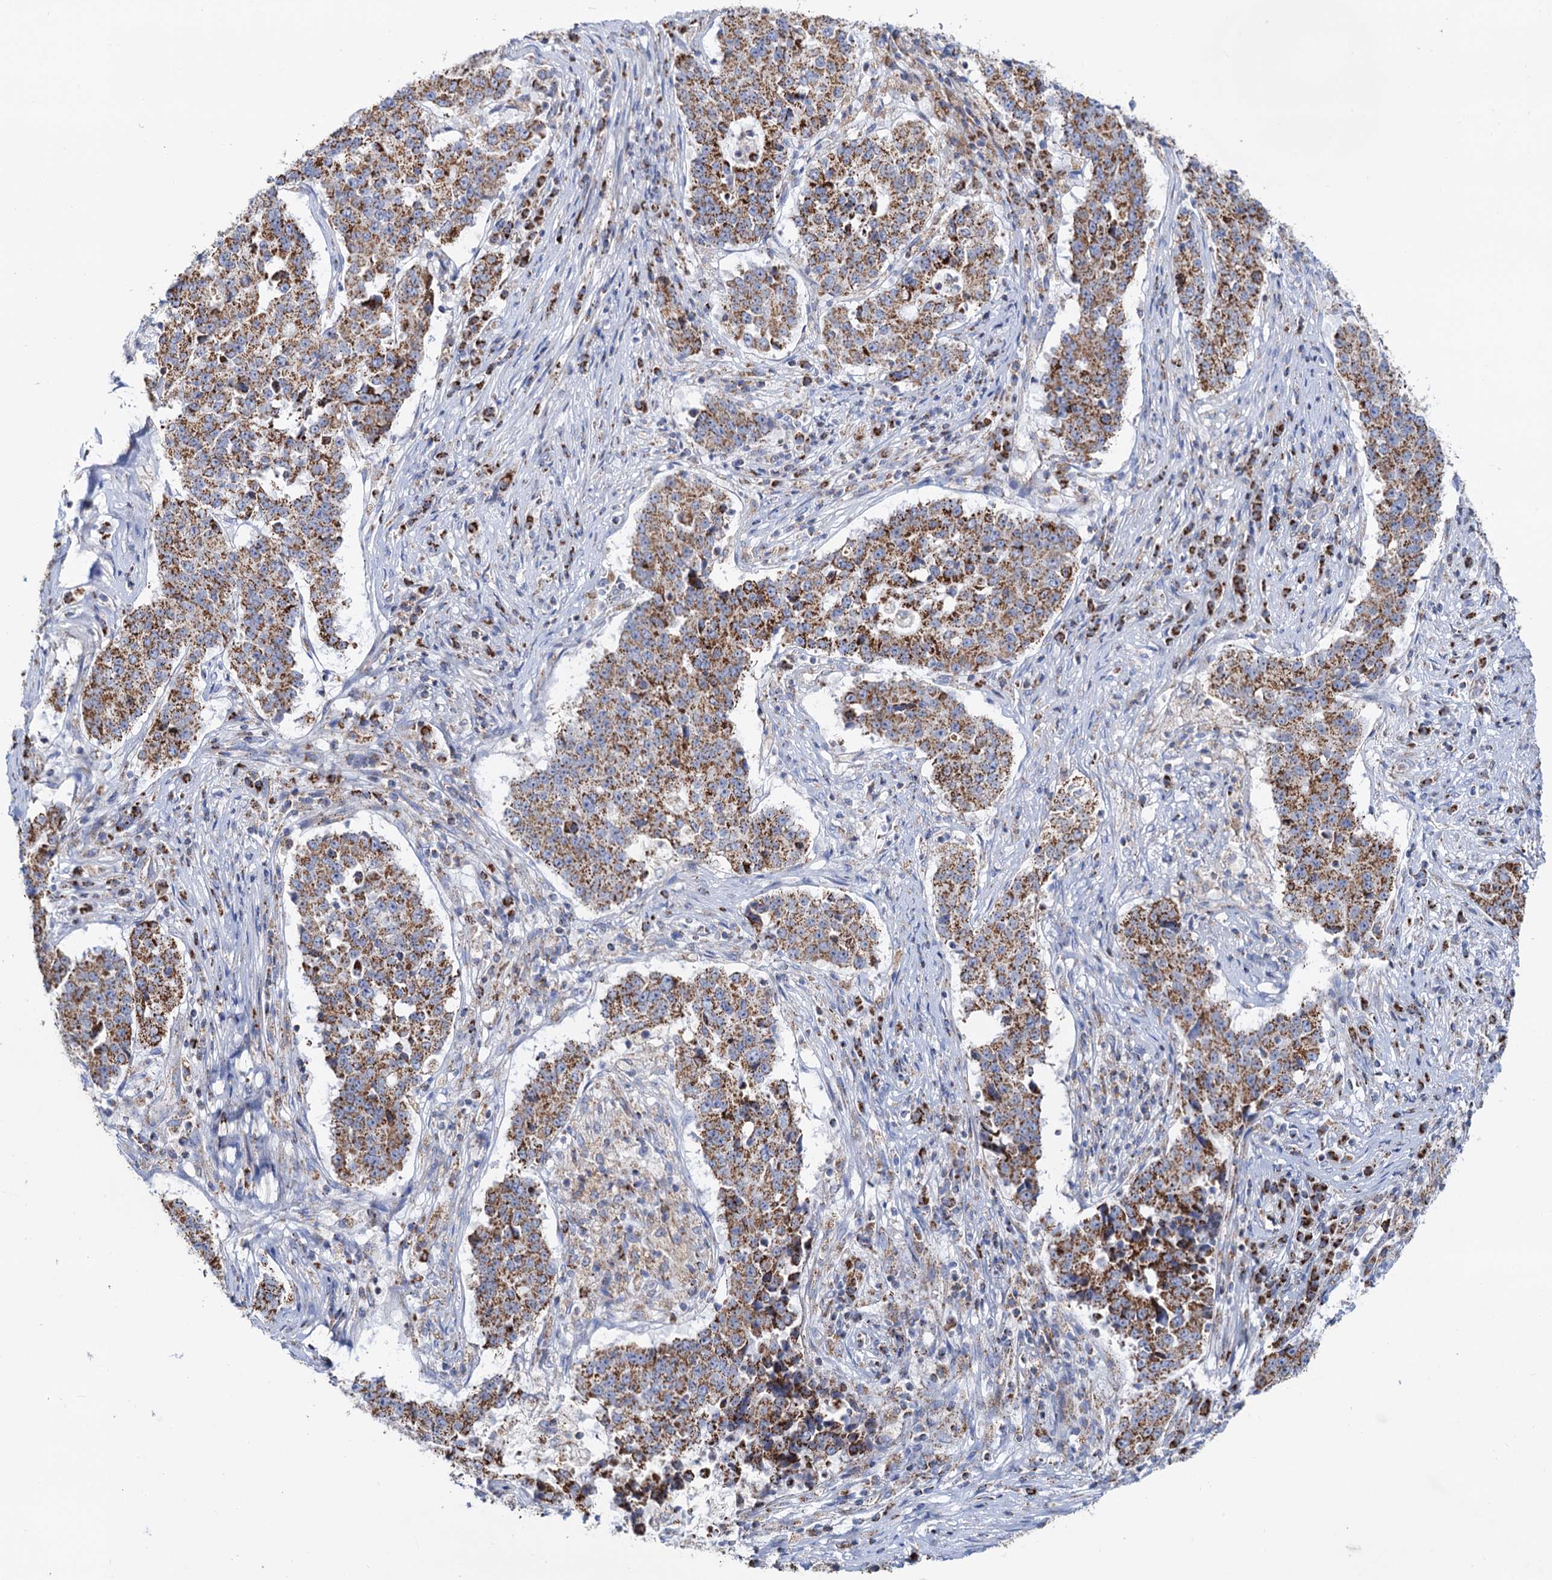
{"staining": {"intensity": "moderate", "quantity": ">75%", "location": "cytoplasmic/membranous"}, "tissue": "stomach cancer", "cell_type": "Tumor cells", "image_type": "cancer", "snomed": [{"axis": "morphology", "description": "Adenocarcinoma, NOS"}, {"axis": "topography", "description": "Stomach"}], "caption": "Human stomach cancer stained with a protein marker shows moderate staining in tumor cells.", "gene": "C2CD3", "patient": {"sex": "male", "age": 59}}